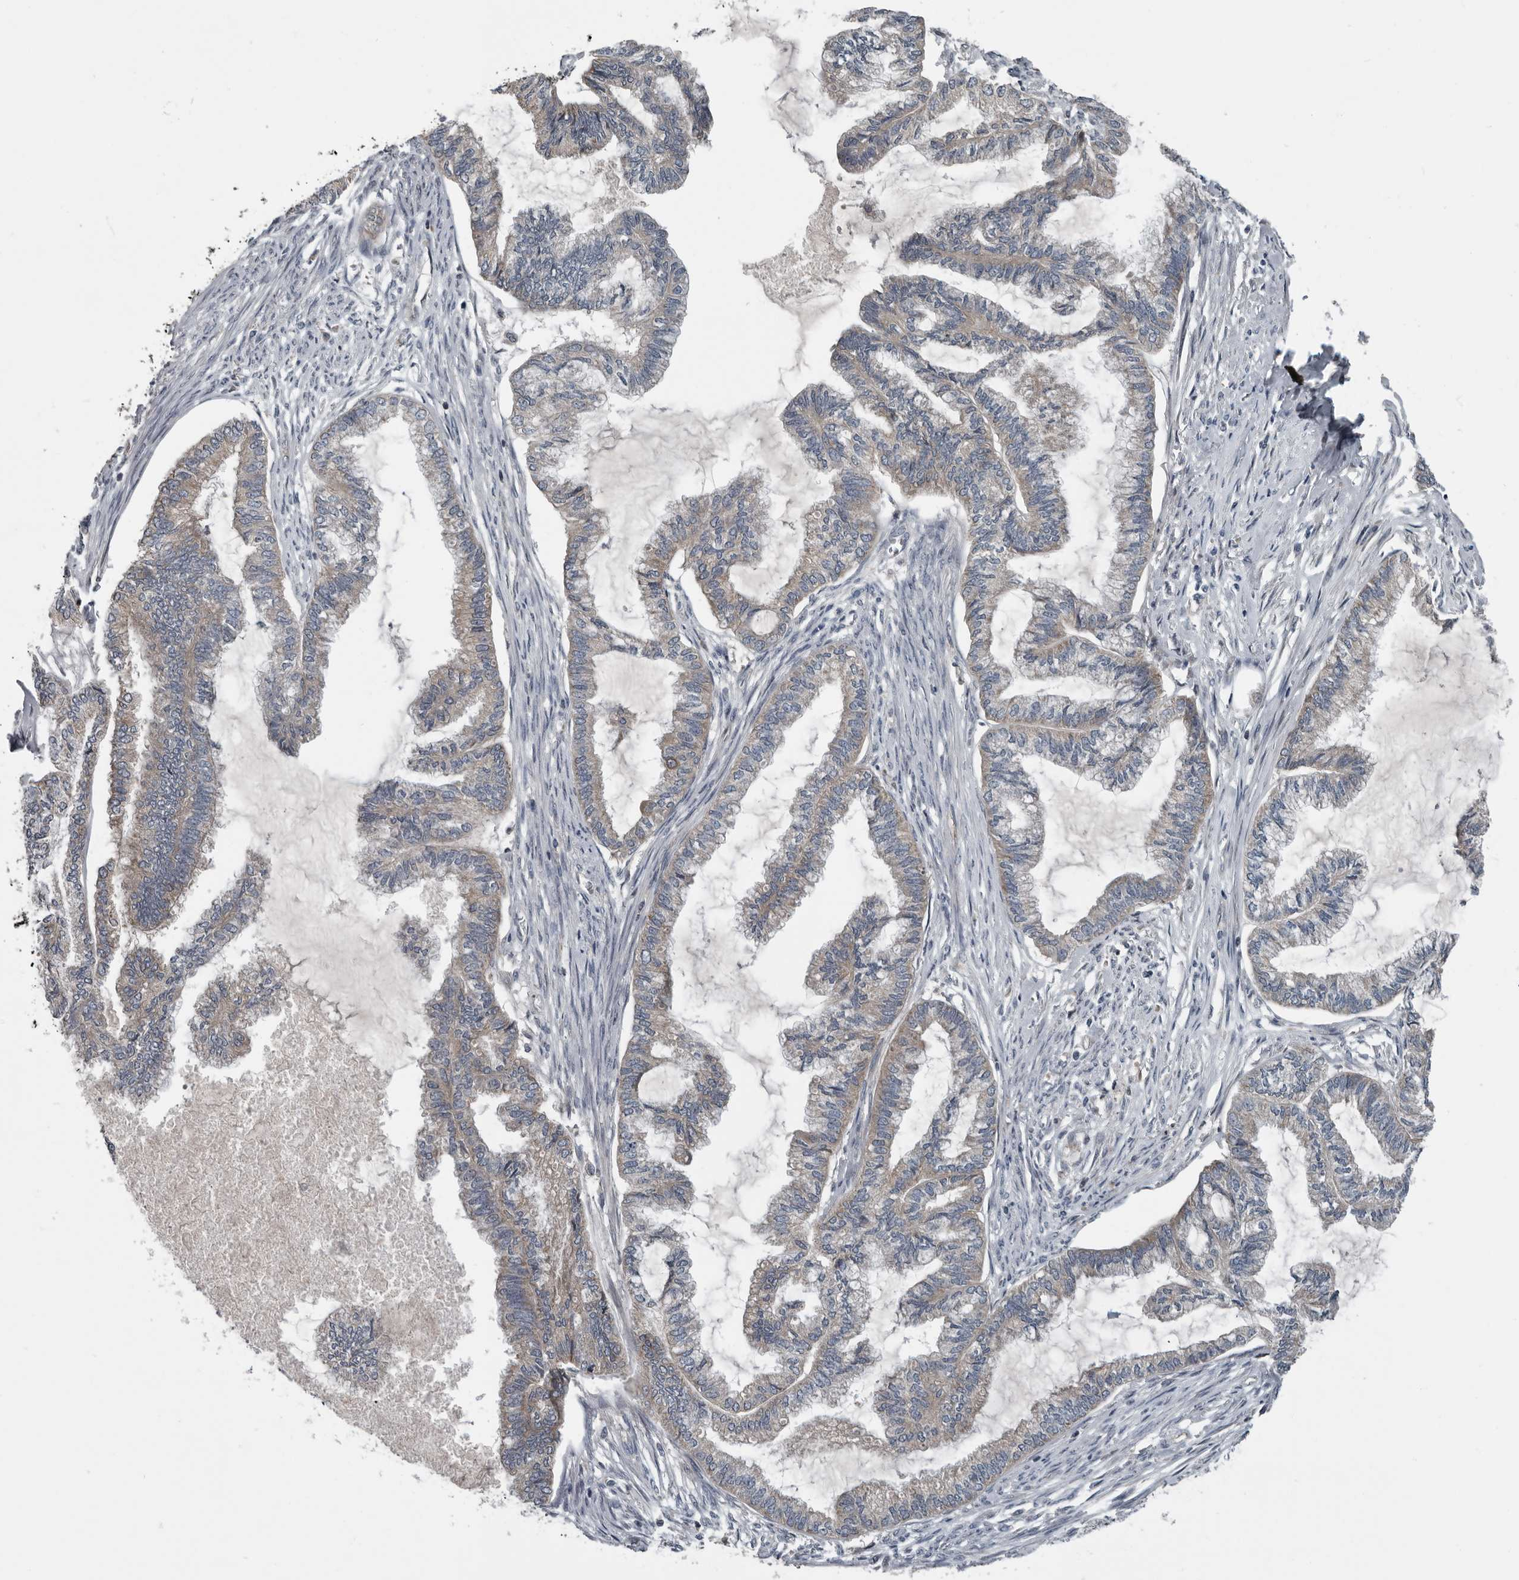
{"staining": {"intensity": "weak", "quantity": "<25%", "location": "cytoplasmic/membranous"}, "tissue": "endometrial cancer", "cell_type": "Tumor cells", "image_type": "cancer", "snomed": [{"axis": "morphology", "description": "Adenocarcinoma, NOS"}, {"axis": "topography", "description": "Endometrium"}], "caption": "Image shows no protein positivity in tumor cells of endometrial cancer tissue.", "gene": "TMEM199", "patient": {"sex": "female", "age": 86}}